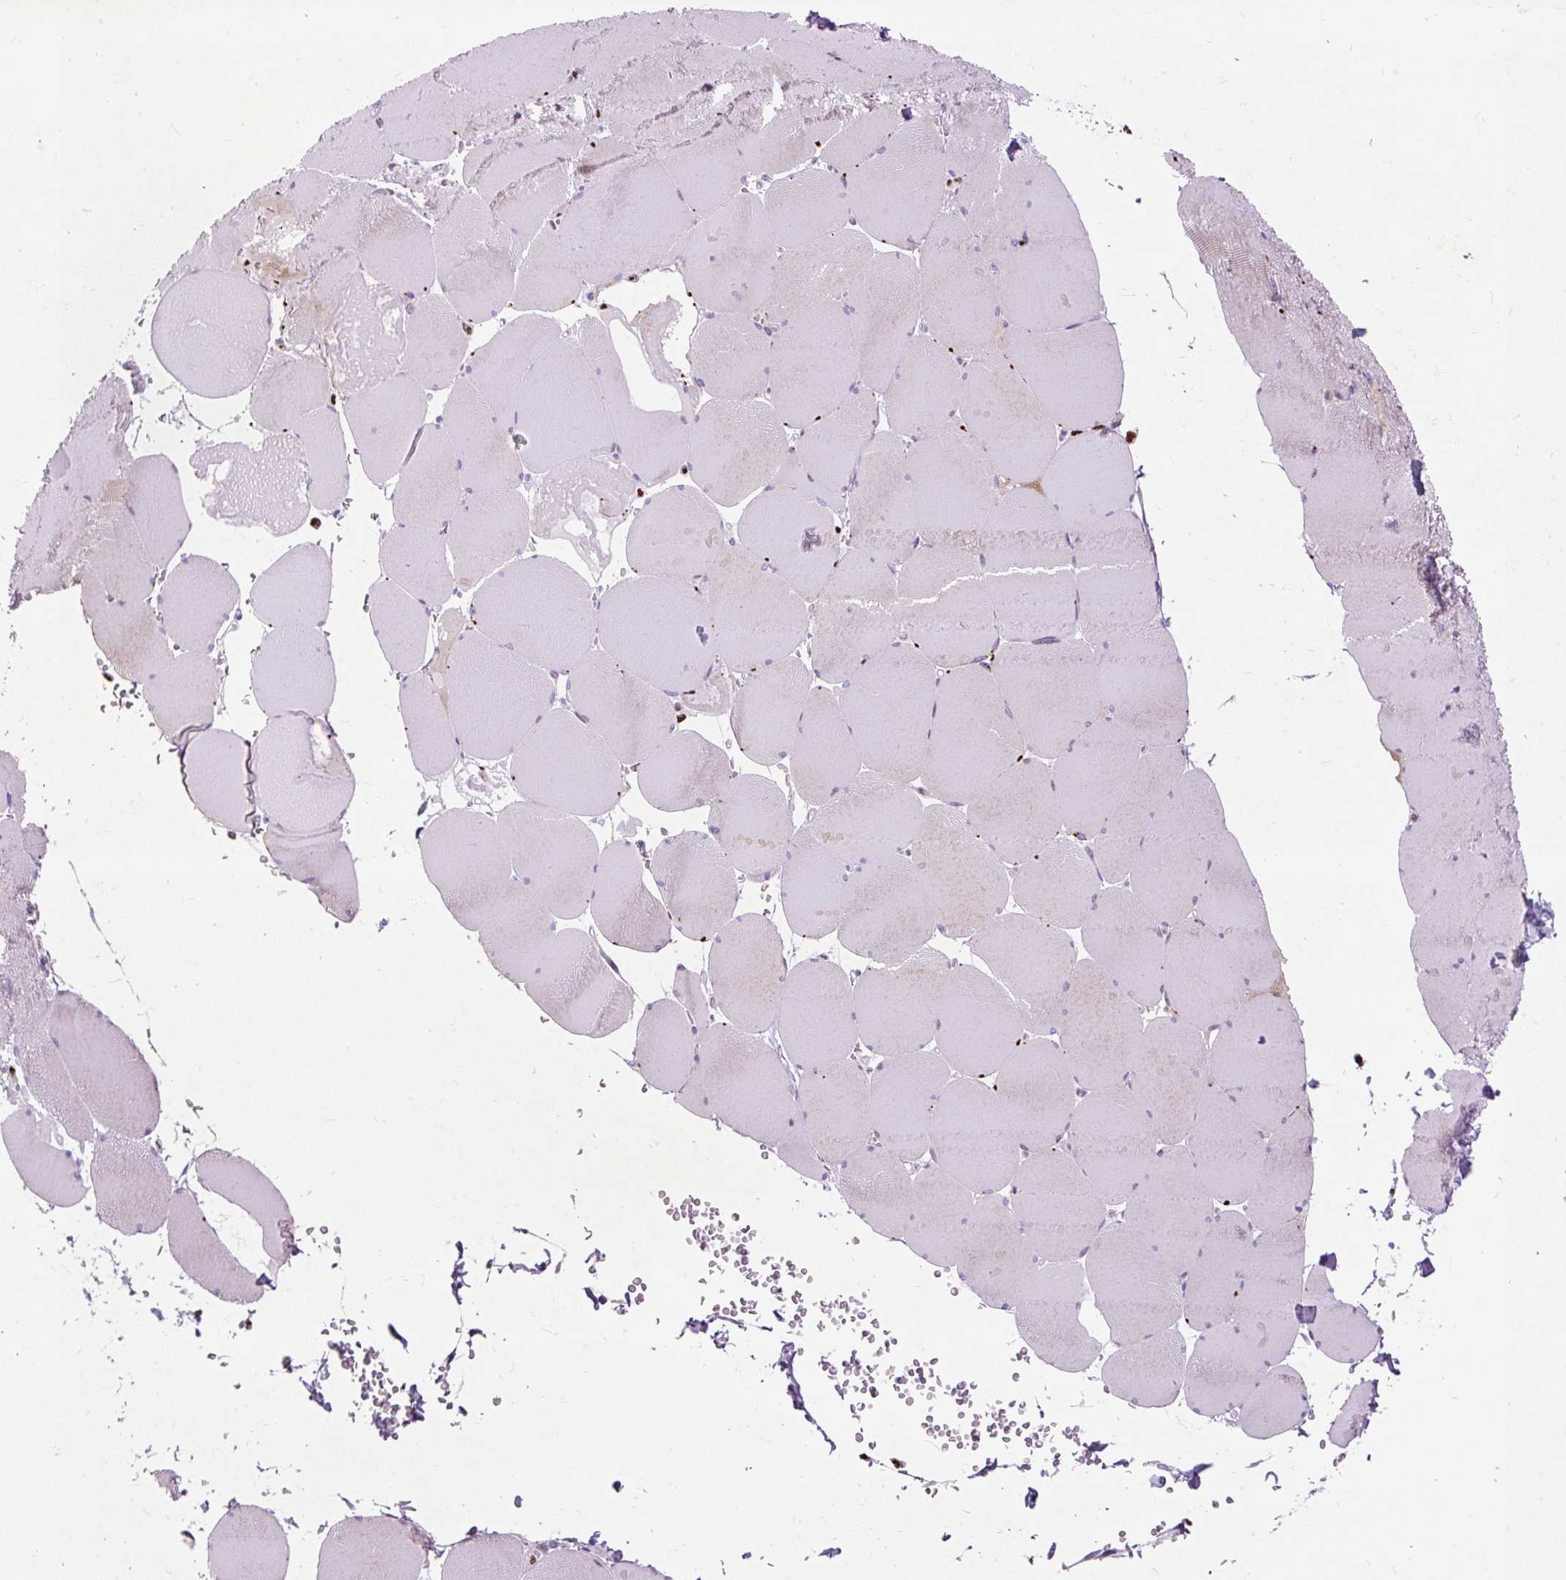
{"staining": {"intensity": "moderate", "quantity": "25%-75%", "location": "cytoplasmic/membranous"}, "tissue": "skeletal muscle", "cell_type": "Myocytes", "image_type": "normal", "snomed": [{"axis": "morphology", "description": "Normal tissue, NOS"}, {"axis": "topography", "description": "Skeletal muscle"}, {"axis": "topography", "description": "Head-Neck"}], "caption": "Immunohistochemistry (IHC) of benign skeletal muscle reveals medium levels of moderate cytoplasmic/membranous positivity in approximately 25%-75% of myocytes. The staining was performed using DAB (3,3'-diaminobenzidine) to visualize the protein expression in brown, while the nuclei were stained in blue with hematoxylin (Magnification: 20x).", "gene": "SPC24", "patient": {"sex": "male", "age": 66}}